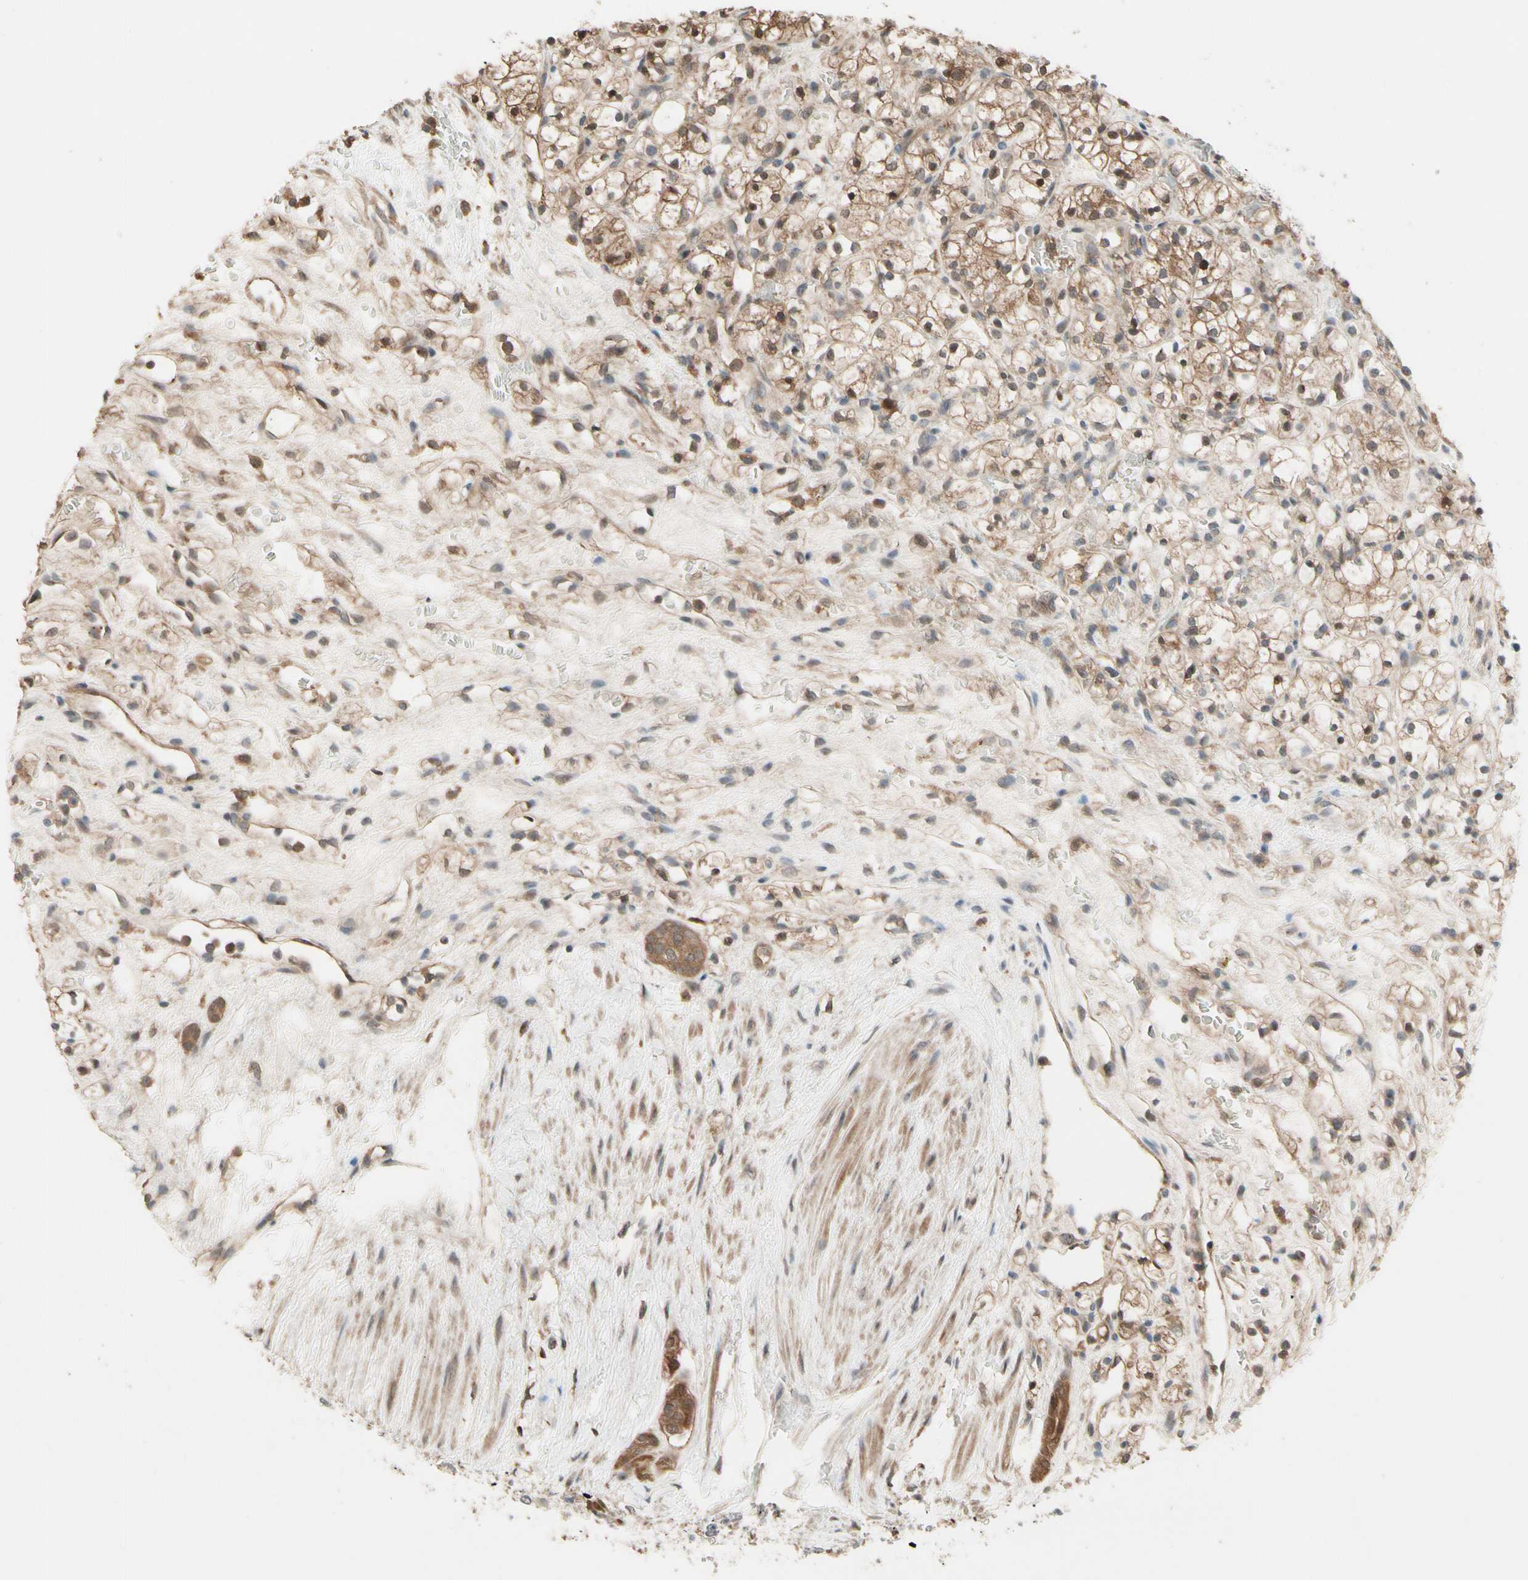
{"staining": {"intensity": "moderate", "quantity": "25%-75%", "location": "cytoplasmic/membranous,nuclear"}, "tissue": "renal cancer", "cell_type": "Tumor cells", "image_type": "cancer", "snomed": [{"axis": "morphology", "description": "Adenocarcinoma, NOS"}, {"axis": "topography", "description": "Kidney"}], "caption": "DAB (3,3'-diaminobenzidine) immunohistochemical staining of renal adenocarcinoma reveals moderate cytoplasmic/membranous and nuclear protein staining in approximately 25%-75% of tumor cells. (DAB = brown stain, brightfield microscopy at high magnification).", "gene": "CSF1R", "patient": {"sex": "female", "age": 60}}